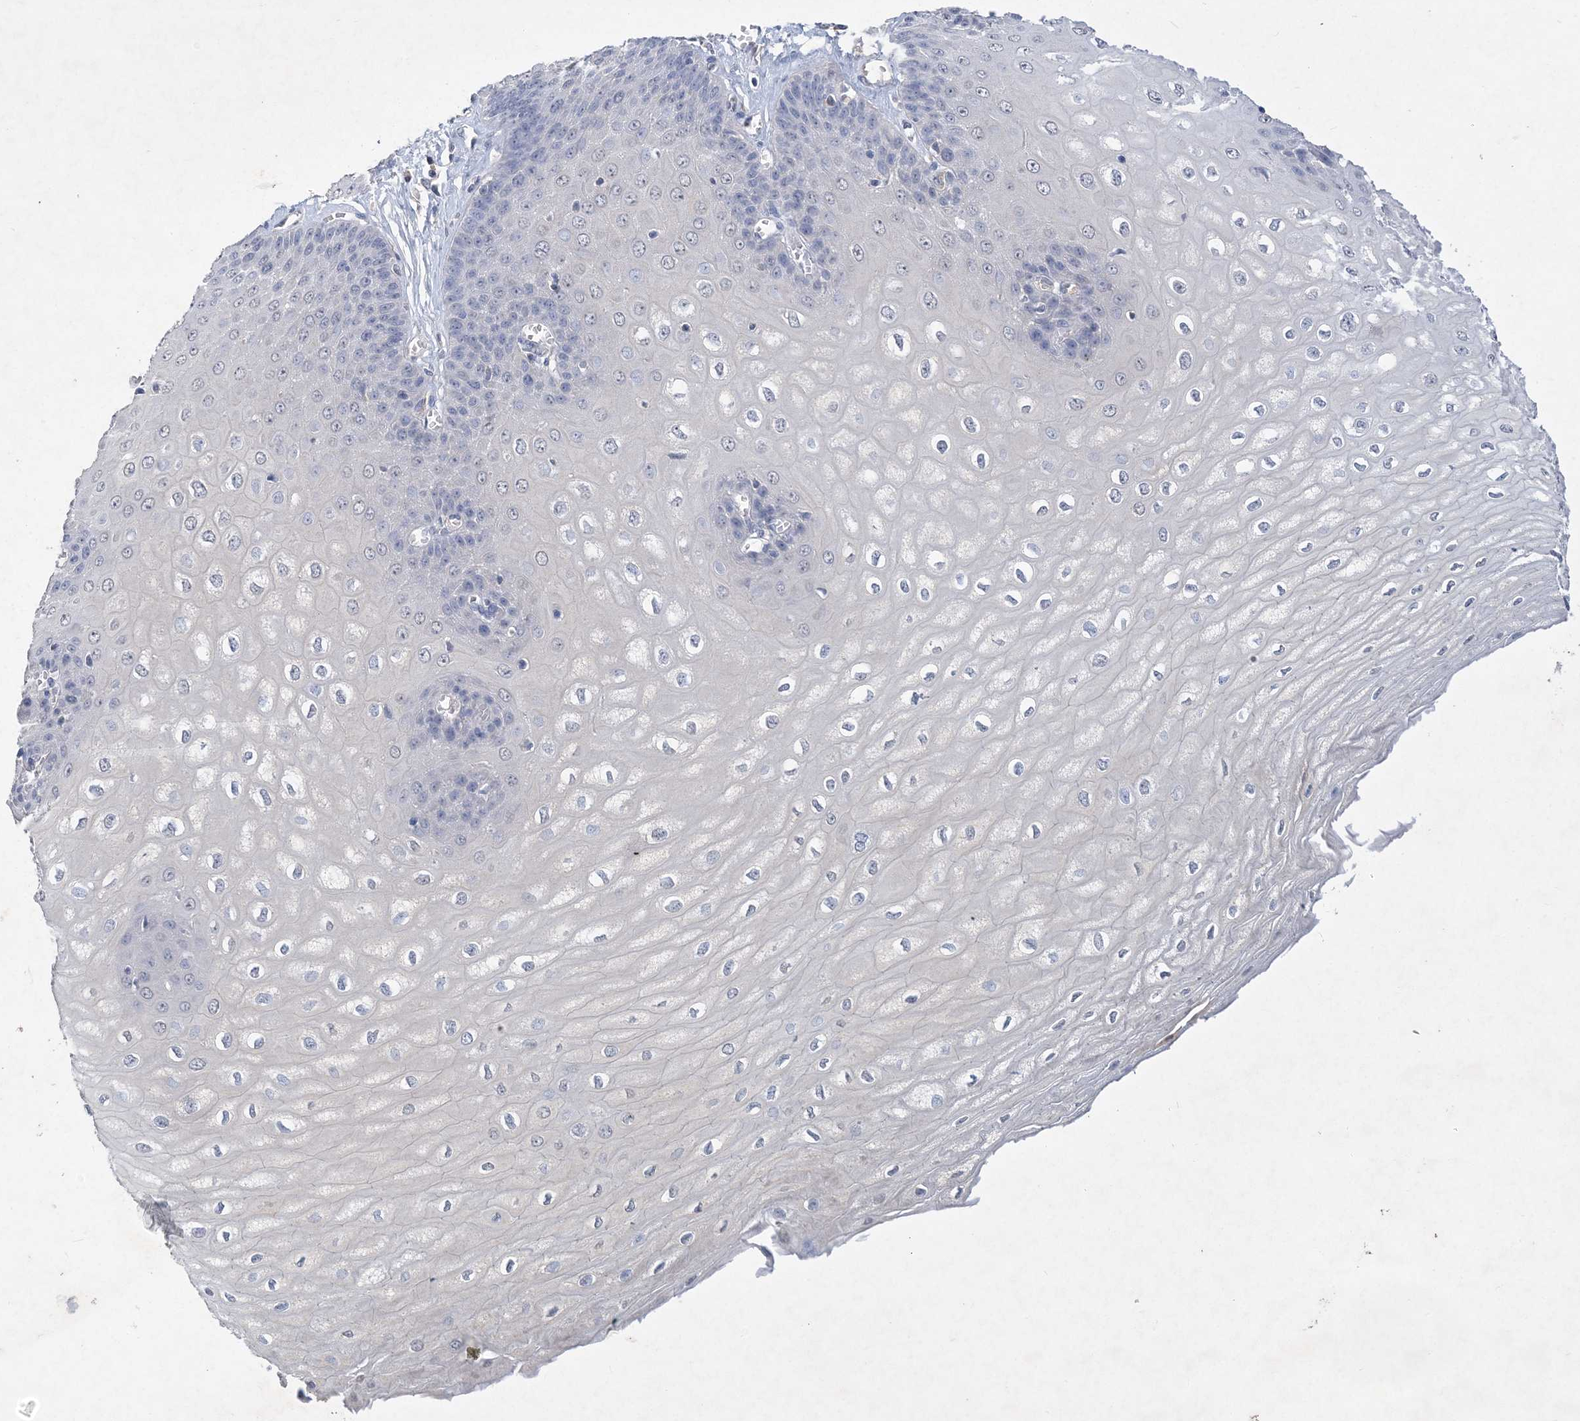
{"staining": {"intensity": "negative", "quantity": "none", "location": "none"}, "tissue": "esophagus", "cell_type": "Squamous epithelial cells", "image_type": "normal", "snomed": [{"axis": "morphology", "description": "Normal tissue, NOS"}, {"axis": "topography", "description": "Esophagus"}], "caption": "High magnification brightfield microscopy of benign esophagus stained with DAB (3,3'-diaminobenzidine) (brown) and counterstained with hematoxylin (blue): squamous epithelial cells show no significant staining. (DAB IHC visualized using brightfield microscopy, high magnification).", "gene": "C11orf58", "patient": {"sex": "male", "age": 60}}